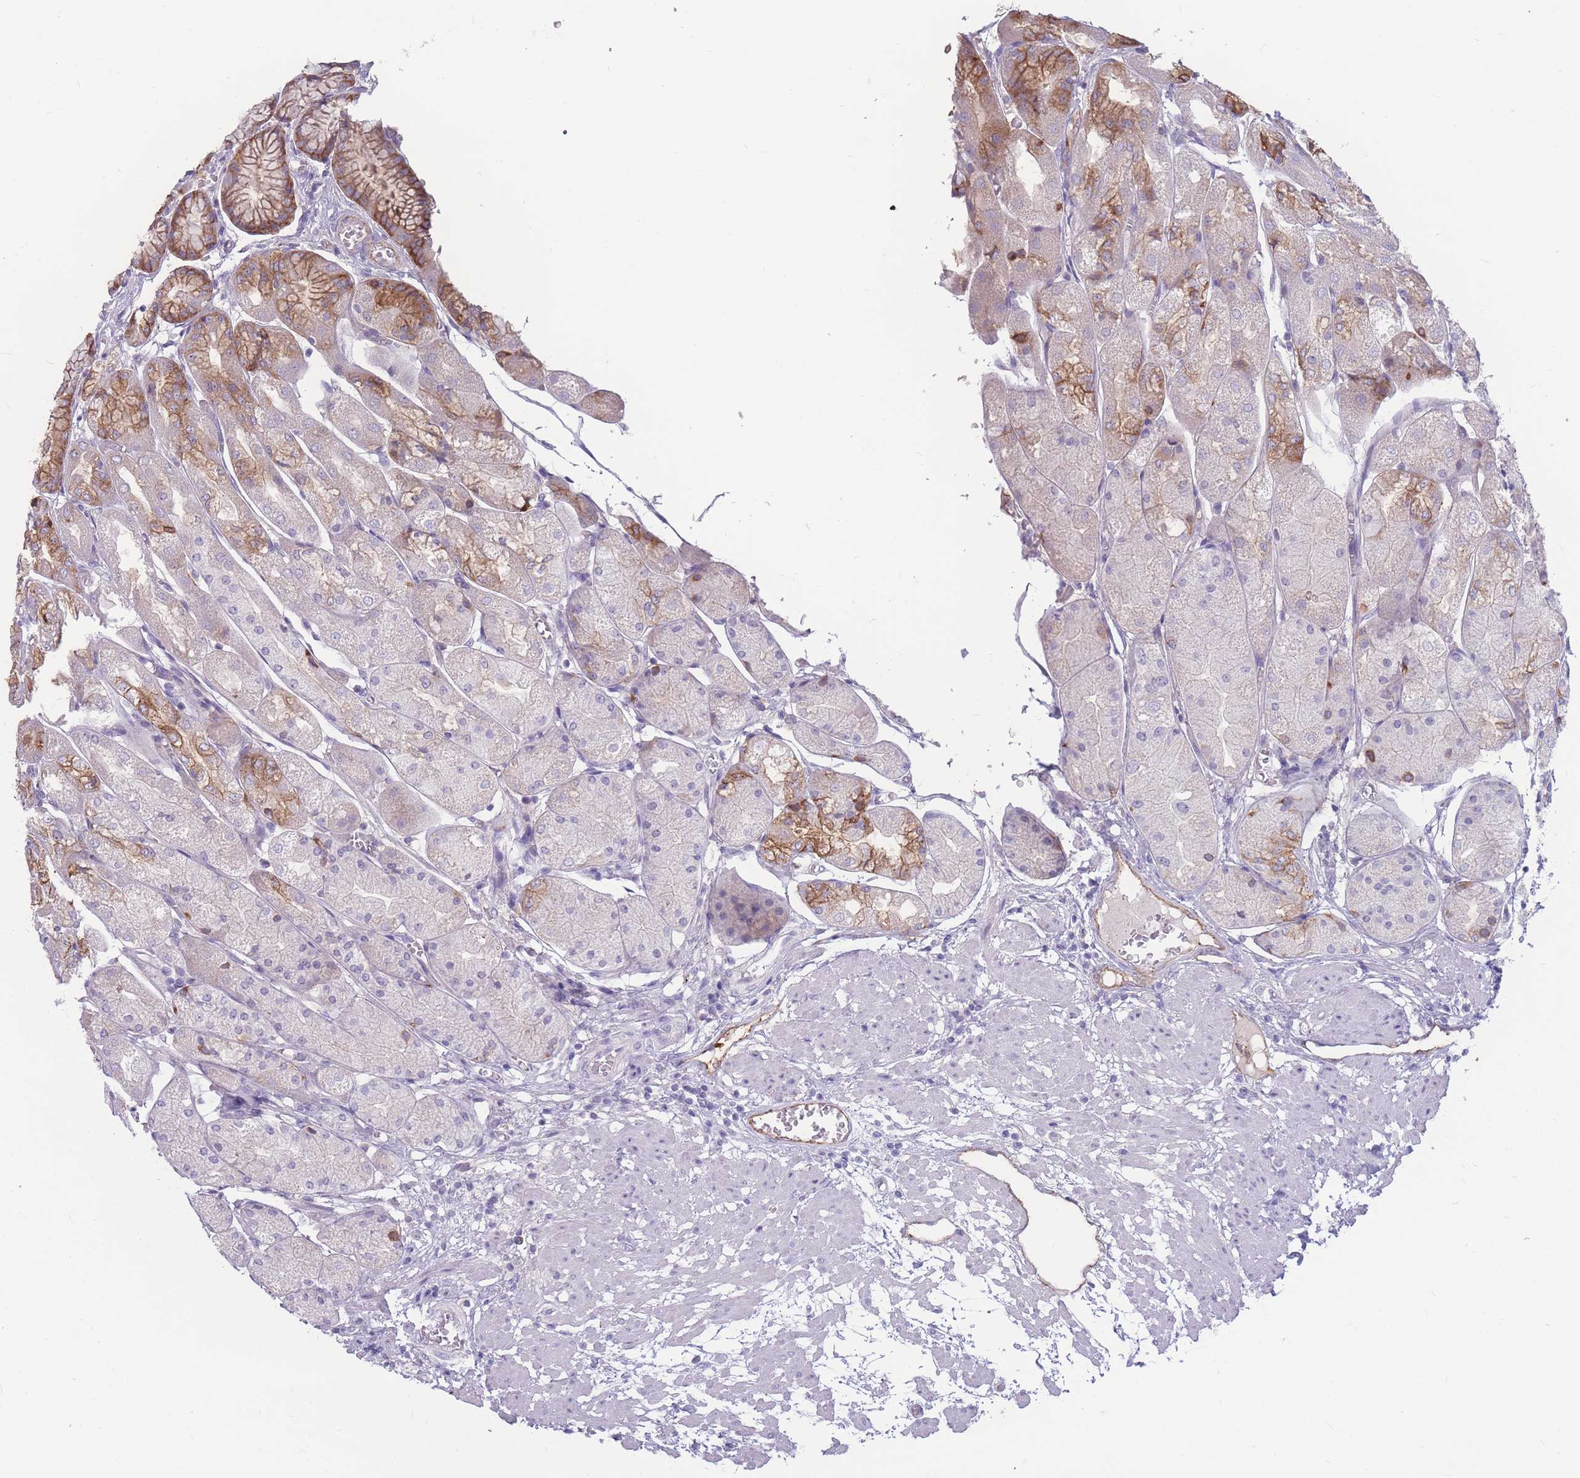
{"staining": {"intensity": "moderate", "quantity": "<25%", "location": "cytoplasmic/membranous"}, "tissue": "stomach", "cell_type": "Glandular cells", "image_type": "normal", "snomed": [{"axis": "morphology", "description": "Normal tissue, NOS"}, {"axis": "topography", "description": "Stomach, upper"}], "caption": "Glandular cells show low levels of moderate cytoplasmic/membranous positivity in about <25% of cells in unremarkable human stomach. Immunohistochemistry stains the protein of interest in brown and the nuclei are stained blue.", "gene": "GNA11", "patient": {"sex": "male", "age": 72}}